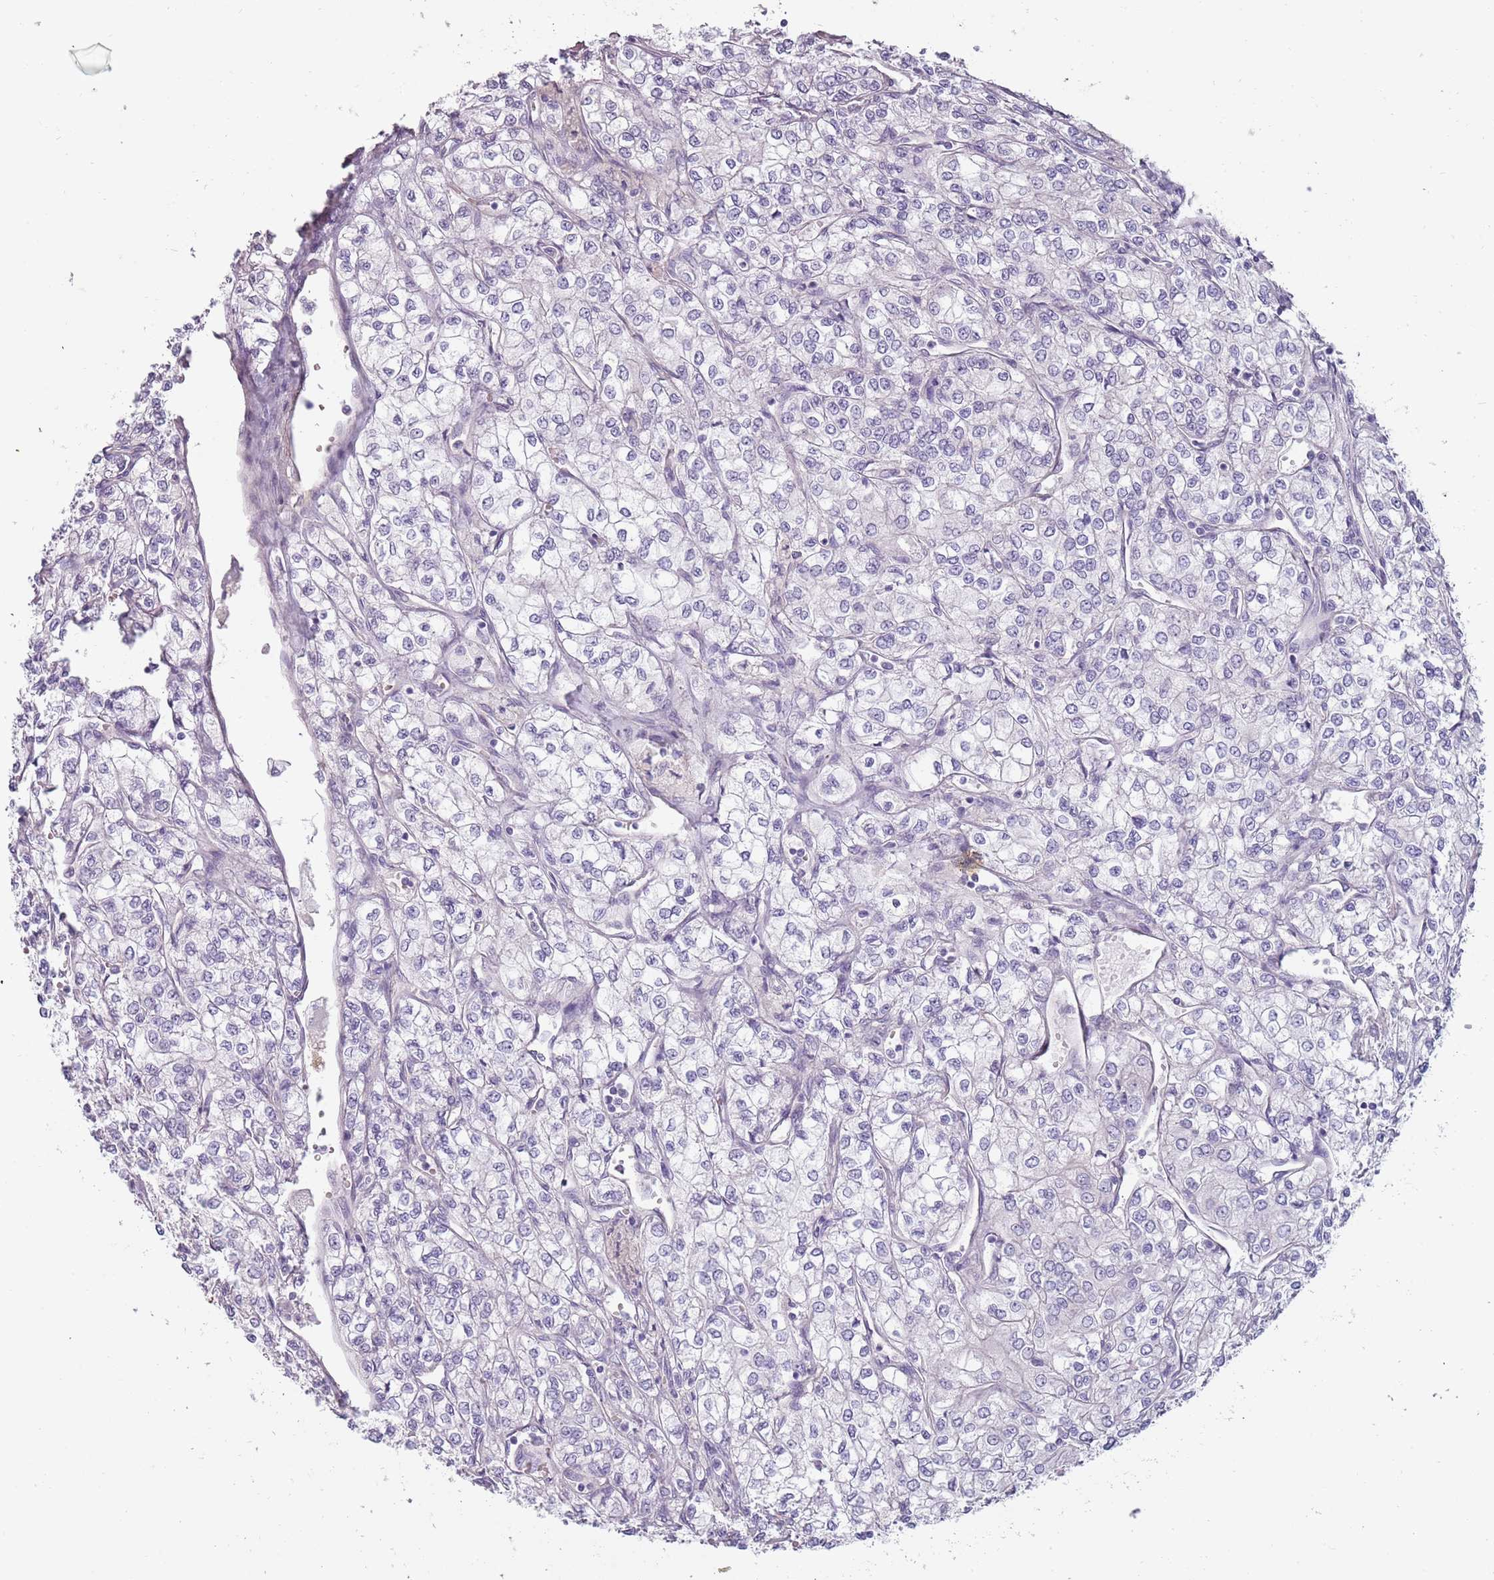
{"staining": {"intensity": "negative", "quantity": "none", "location": "none"}, "tissue": "renal cancer", "cell_type": "Tumor cells", "image_type": "cancer", "snomed": [{"axis": "morphology", "description": "Adenocarcinoma, NOS"}, {"axis": "topography", "description": "Kidney"}], "caption": "High magnification brightfield microscopy of adenocarcinoma (renal) stained with DAB (3,3'-diaminobenzidine) (brown) and counterstained with hematoxylin (blue): tumor cells show no significant staining. (DAB (3,3'-diaminobenzidine) IHC visualized using brightfield microscopy, high magnification).", "gene": "RFX2", "patient": {"sex": "male", "age": 80}}